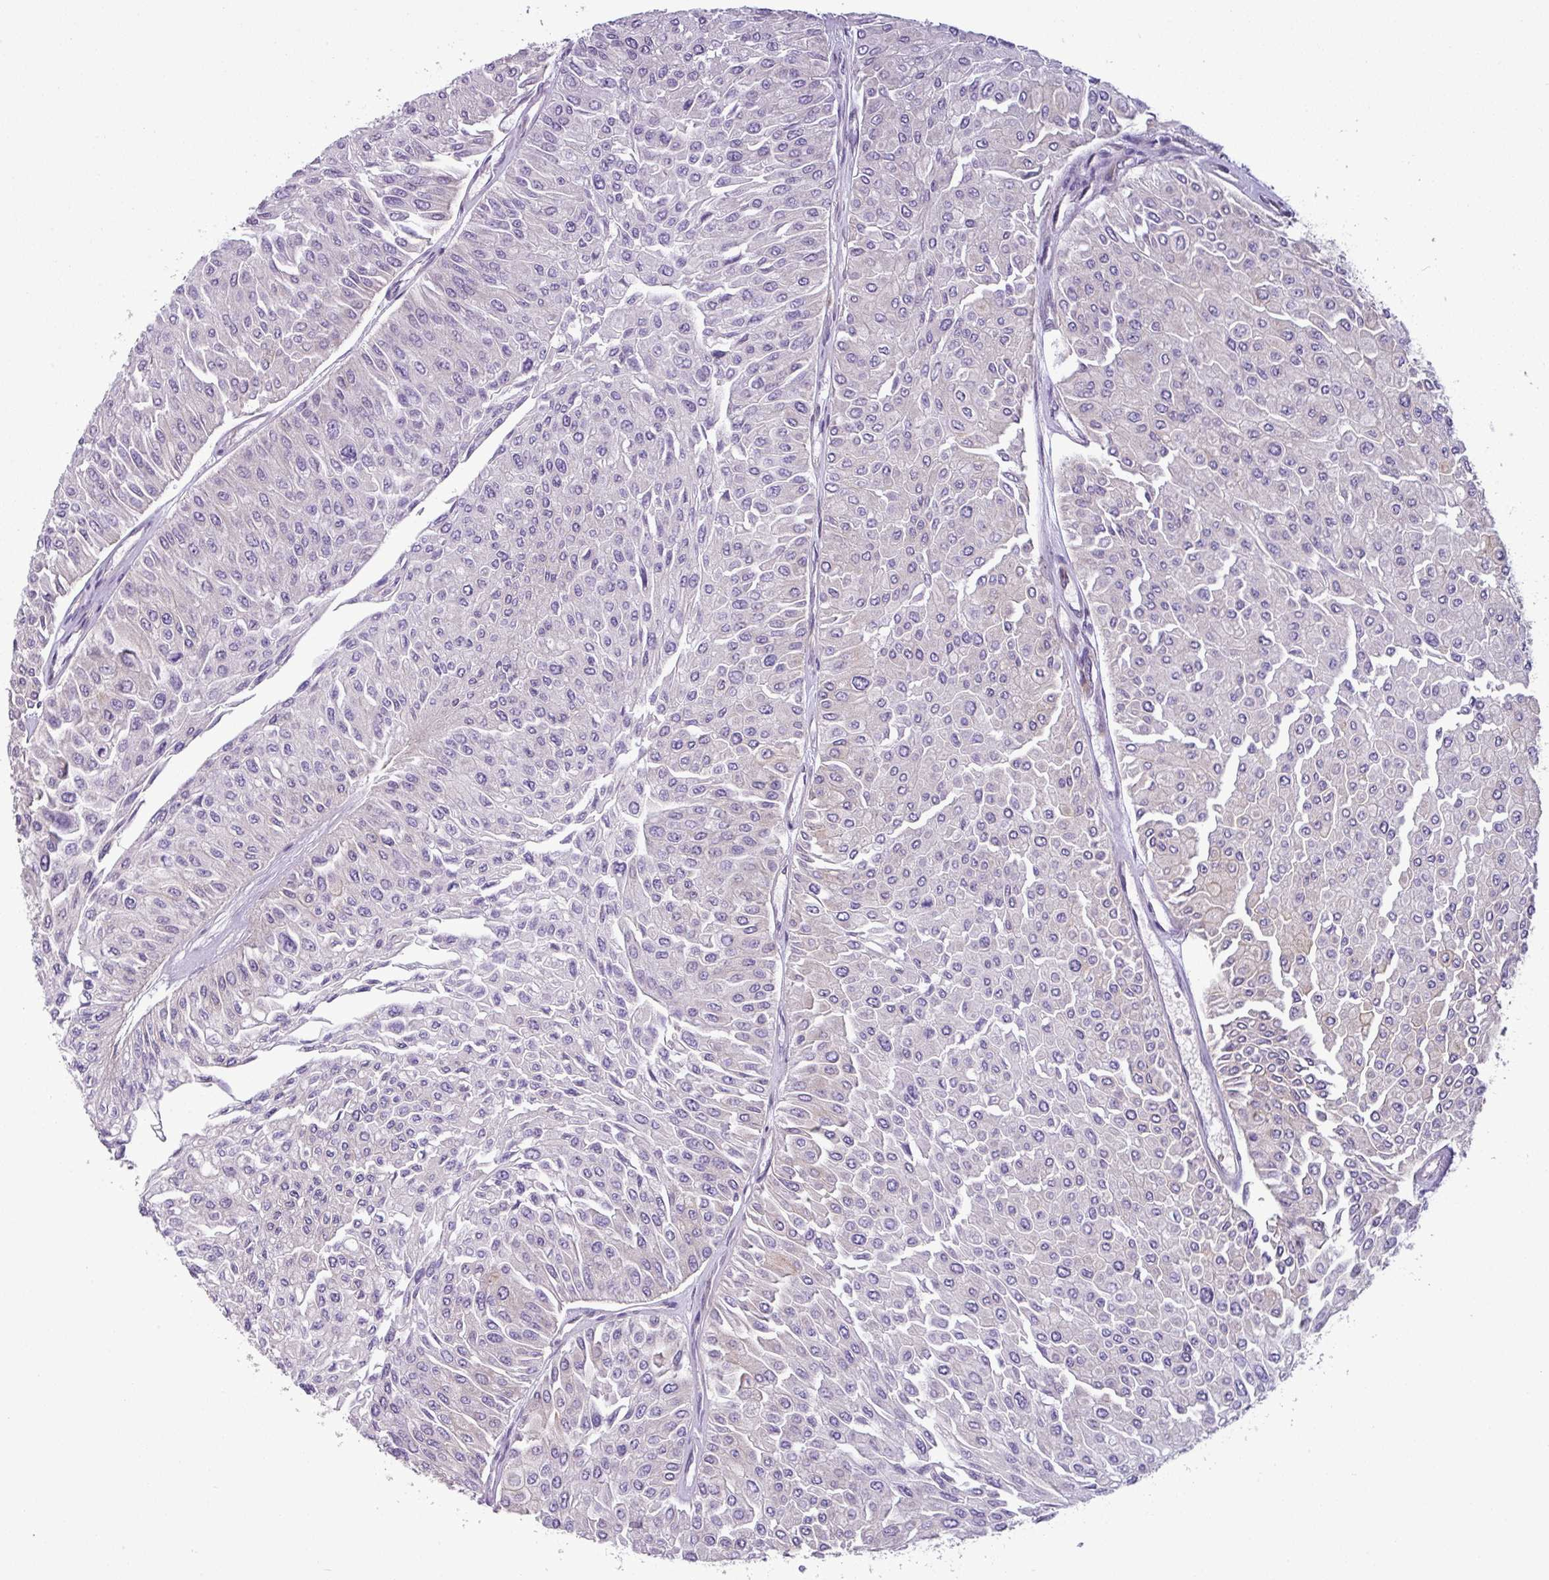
{"staining": {"intensity": "negative", "quantity": "none", "location": "none"}, "tissue": "urothelial cancer", "cell_type": "Tumor cells", "image_type": "cancer", "snomed": [{"axis": "morphology", "description": "Urothelial carcinoma, Low grade"}, {"axis": "topography", "description": "Urinary bladder"}], "caption": "Low-grade urothelial carcinoma stained for a protein using immunohistochemistry displays no positivity tumor cells.", "gene": "TOR1AIP2", "patient": {"sex": "male", "age": 67}}